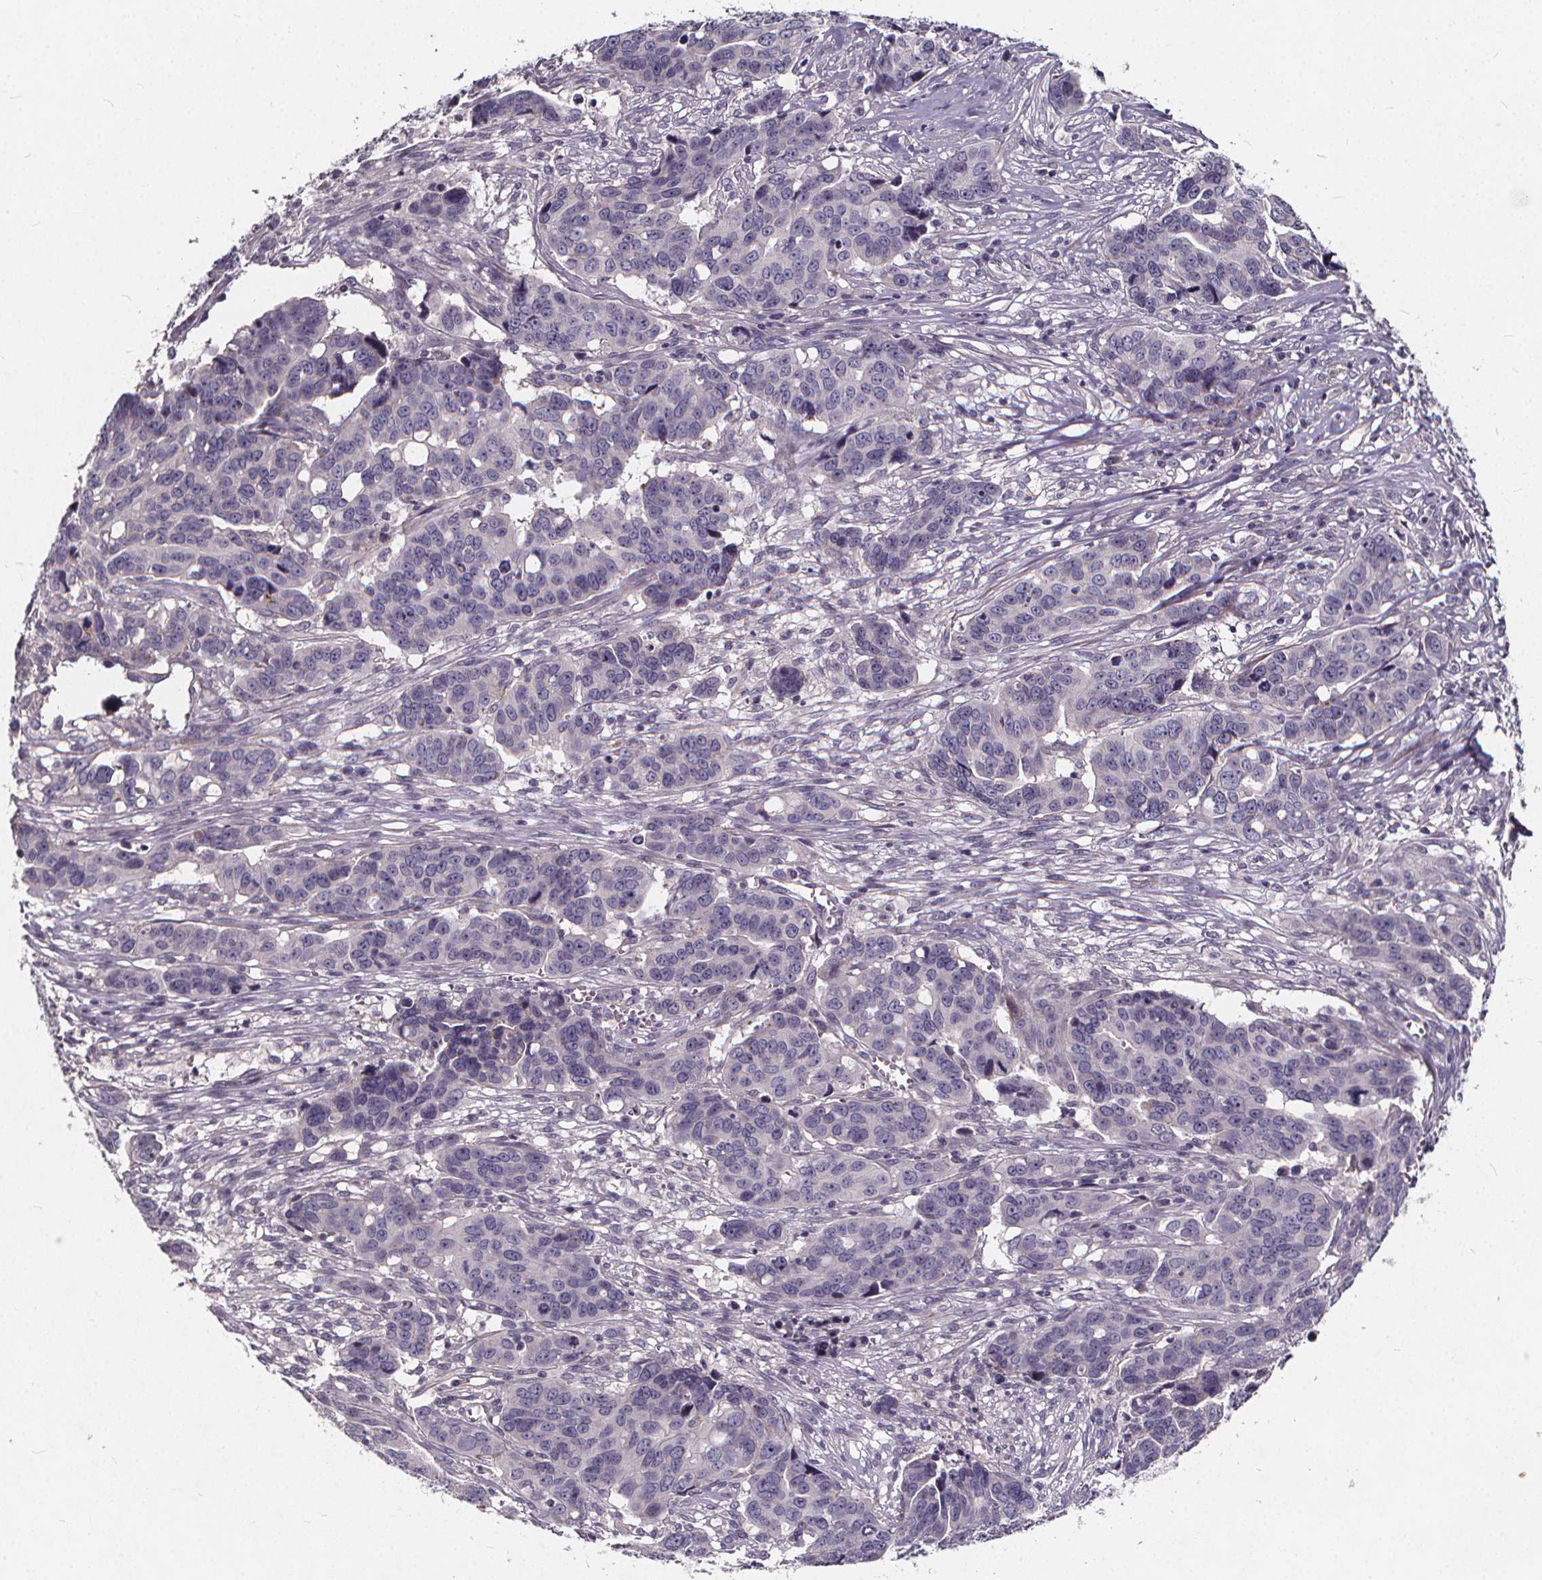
{"staining": {"intensity": "negative", "quantity": "none", "location": "none"}, "tissue": "ovarian cancer", "cell_type": "Tumor cells", "image_type": "cancer", "snomed": [{"axis": "morphology", "description": "Carcinoma, endometroid"}, {"axis": "topography", "description": "Ovary"}], "caption": "DAB immunohistochemical staining of ovarian cancer (endometroid carcinoma) reveals no significant staining in tumor cells.", "gene": "TSPAN14", "patient": {"sex": "female", "age": 78}}